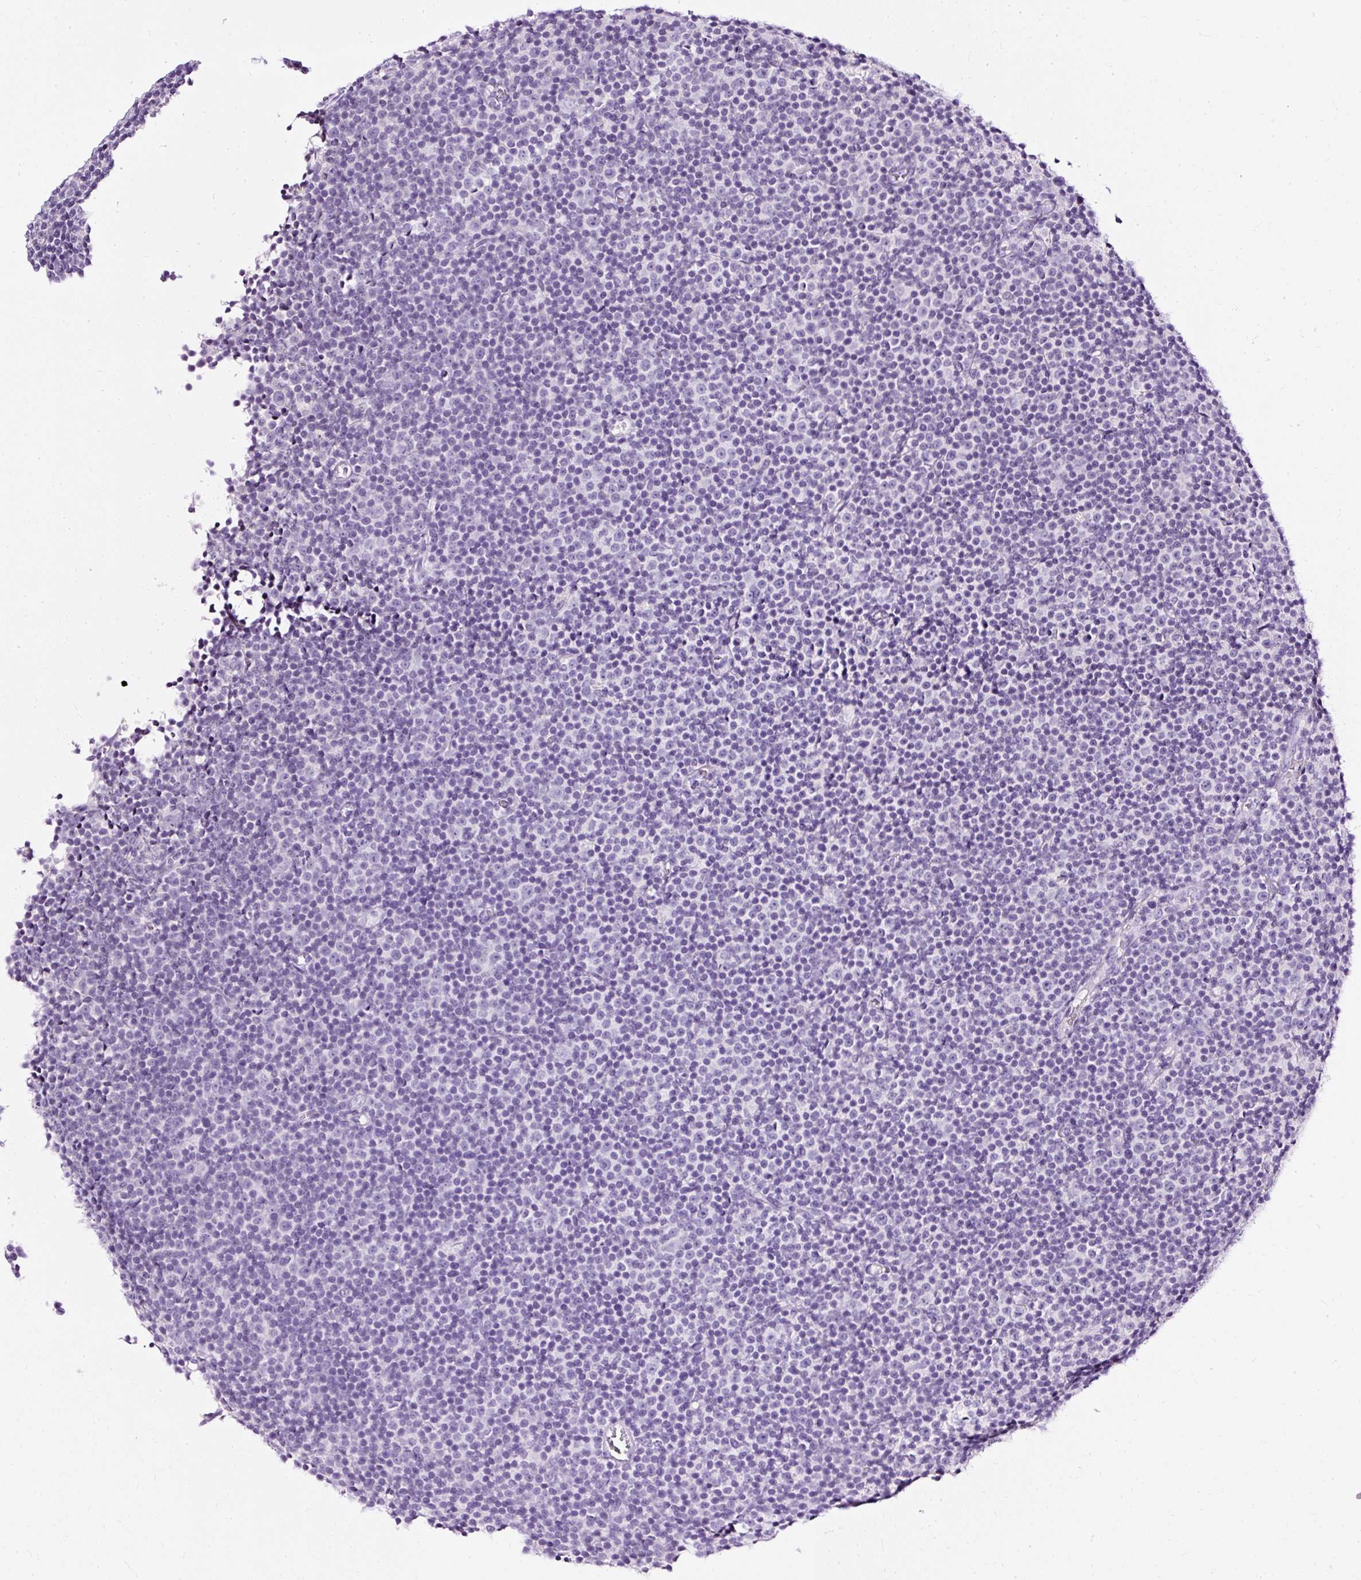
{"staining": {"intensity": "negative", "quantity": "none", "location": "none"}, "tissue": "lymphoma", "cell_type": "Tumor cells", "image_type": "cancer", "snomed": [{"axis": "morphology", "description": "Malignant lymphoma, non-Hodgkin's type, Low grade"}, {"axis": "topography", "description": "Lymph node"}], "caption": "The IHC image has no significant staining in tumor cells of lymphoma tissue. The staining was performed using DAB to visualize the protein expression in brown, while the nuclei were stained in blue with hematoxylin (Magnification: 20x).", "gene": "ATP2A1", "patient": {"sex": "female", "age": 67}}